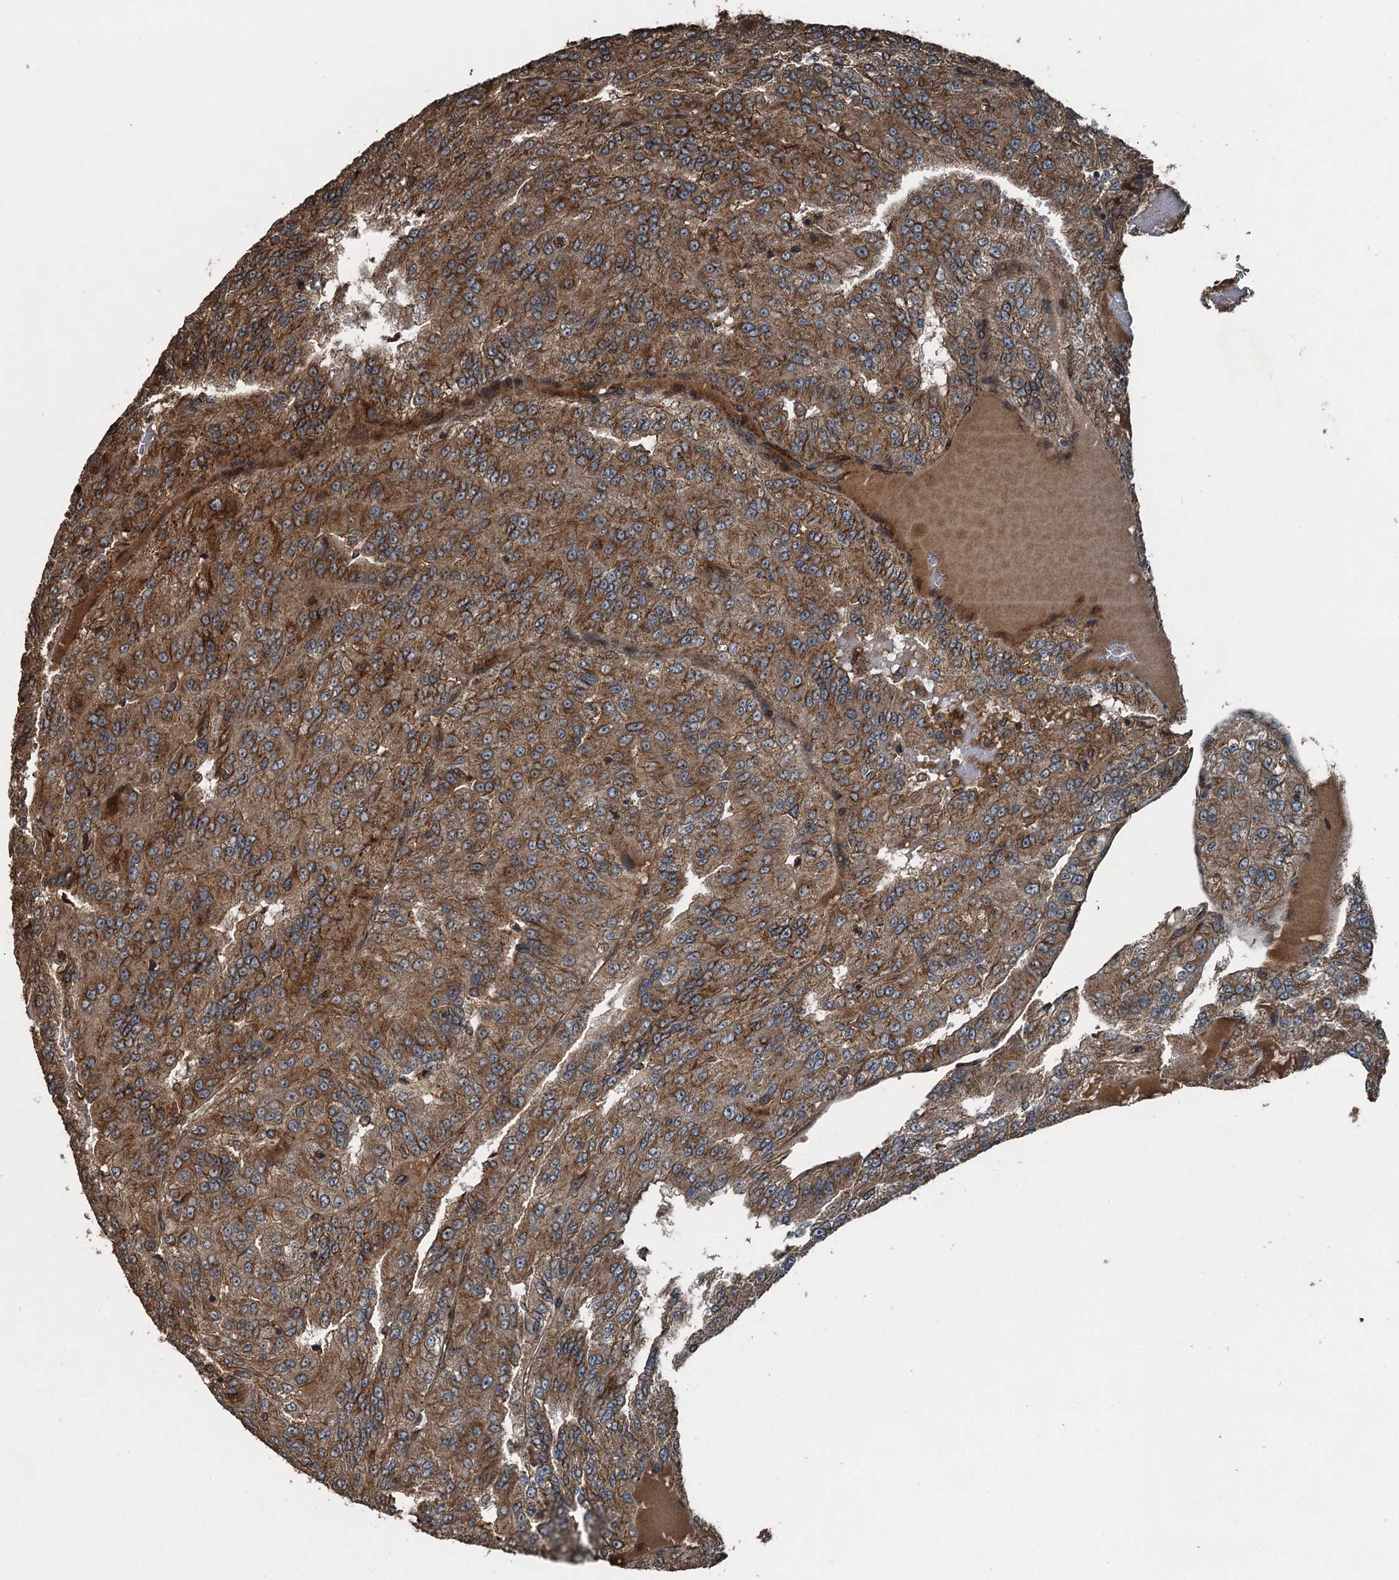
{"staining": {"intensity": "moderate", "quantity": ">75%", "location": "cytoplasmic/membranous"}, "tissue": "renal cancer", "cell_type": "Tumor cells", "image_type": "cancer", "snomed": [{"axis": "morphology", "description": "Adenocarcinoma, NOS"}, {"axis": "topography", "description": "Kidney"}], "caption": "Renal adenocarcinoma stained with a brown dye reveals moderate cytoplasmic/membranous positive positivity in about >75% of tumor cells.", "gene": "TCTN1", "patient": {"sex": "female", "age": 63}}